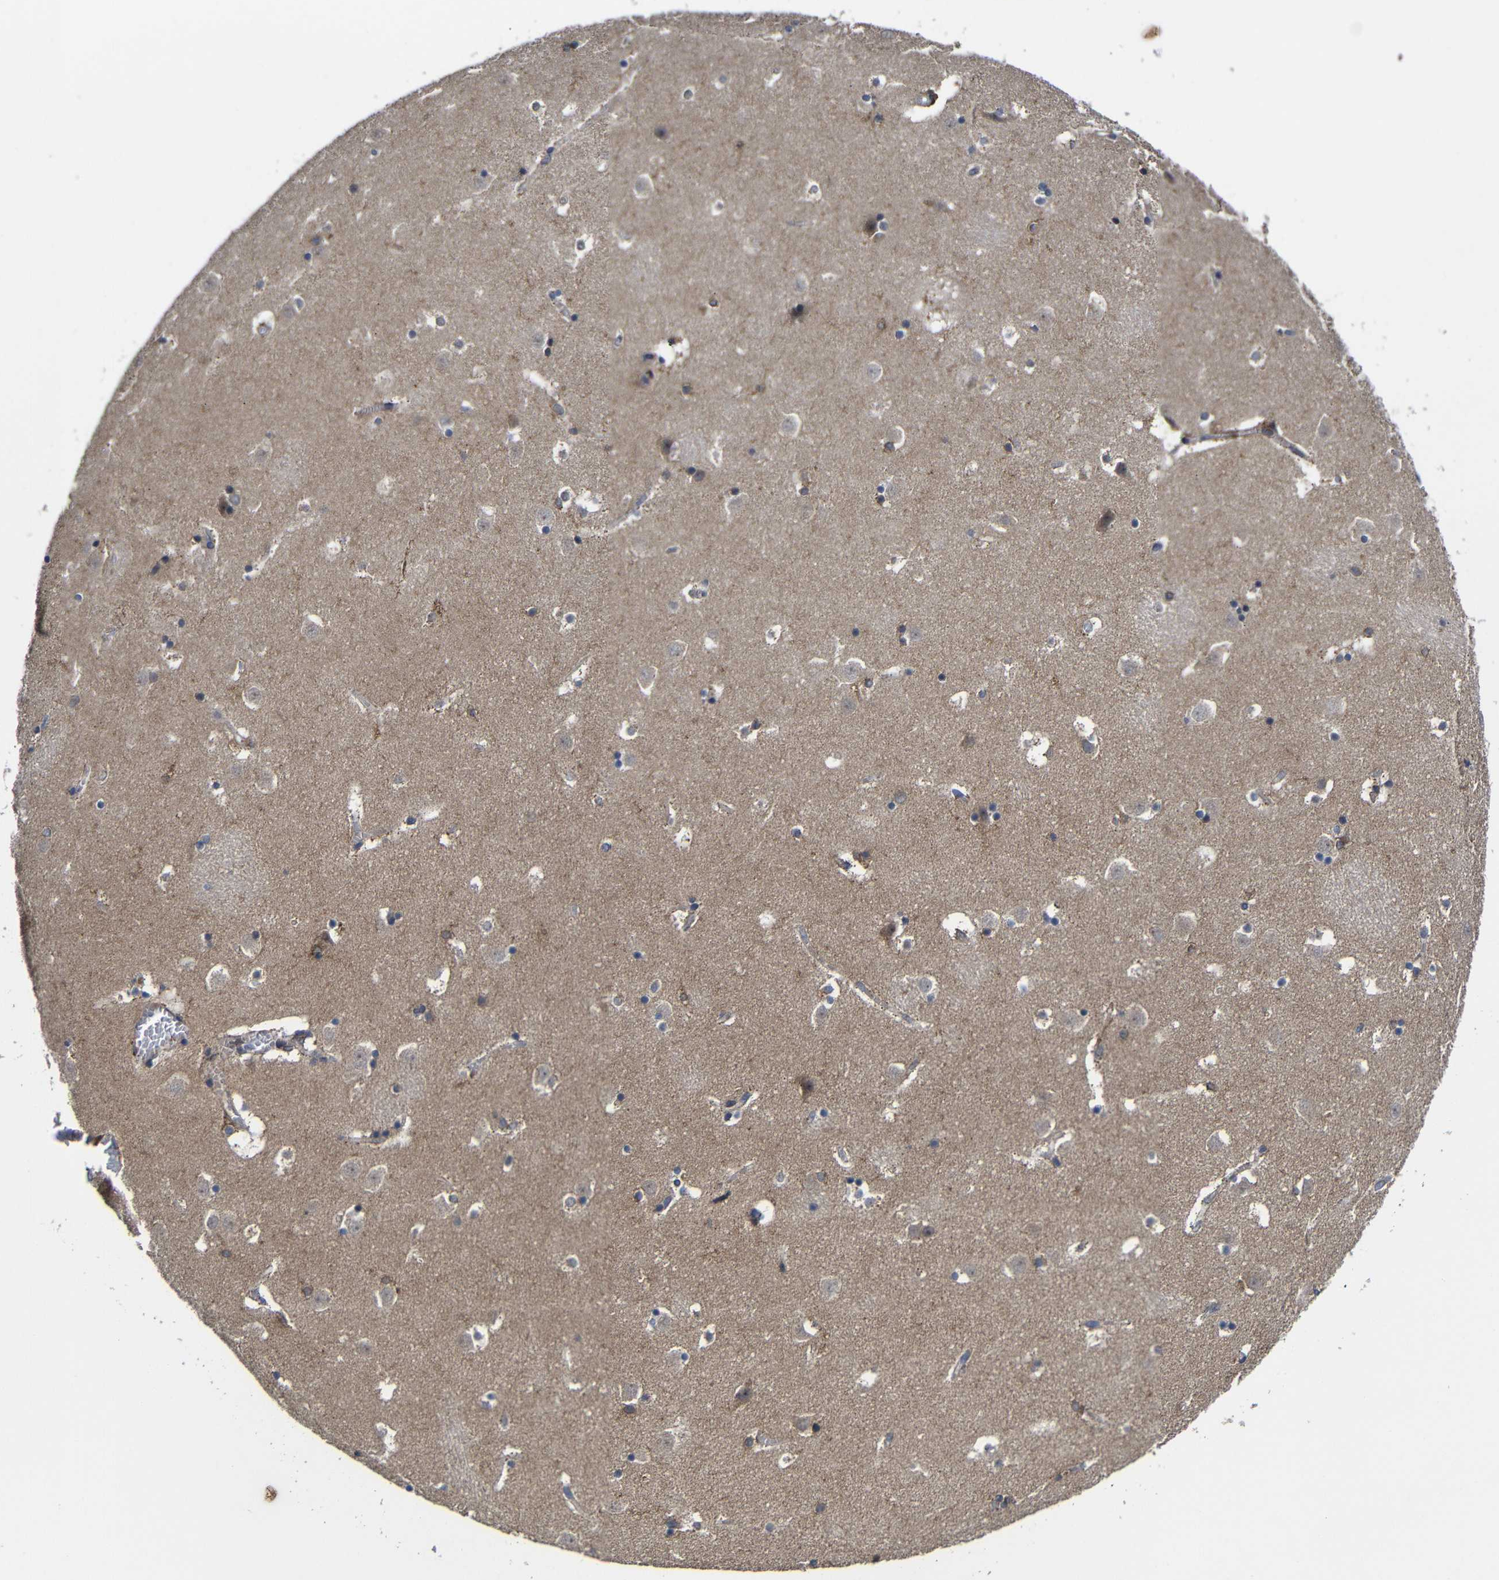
{"staining": {"intensity": "moderate", "quantity": "<25%", "location": "cytoplasmic/membranous"}, "tissue": "caudate", "cell_type": "Glial cells", "image_type": "normal", "snomed": [{"axis": "morphology", "description": "Normal tissue, NOS"}, {"axis": "topography", "description": "Lateral ventricle wall"}], "caption": "This is an image of immunohistochemistry staining of benign caudate, which shows moderate staining in the cytoplasmic/membranous of glial cells.", "gene": "LPAR5", "patient": {"sex": "male", "age": 45}}